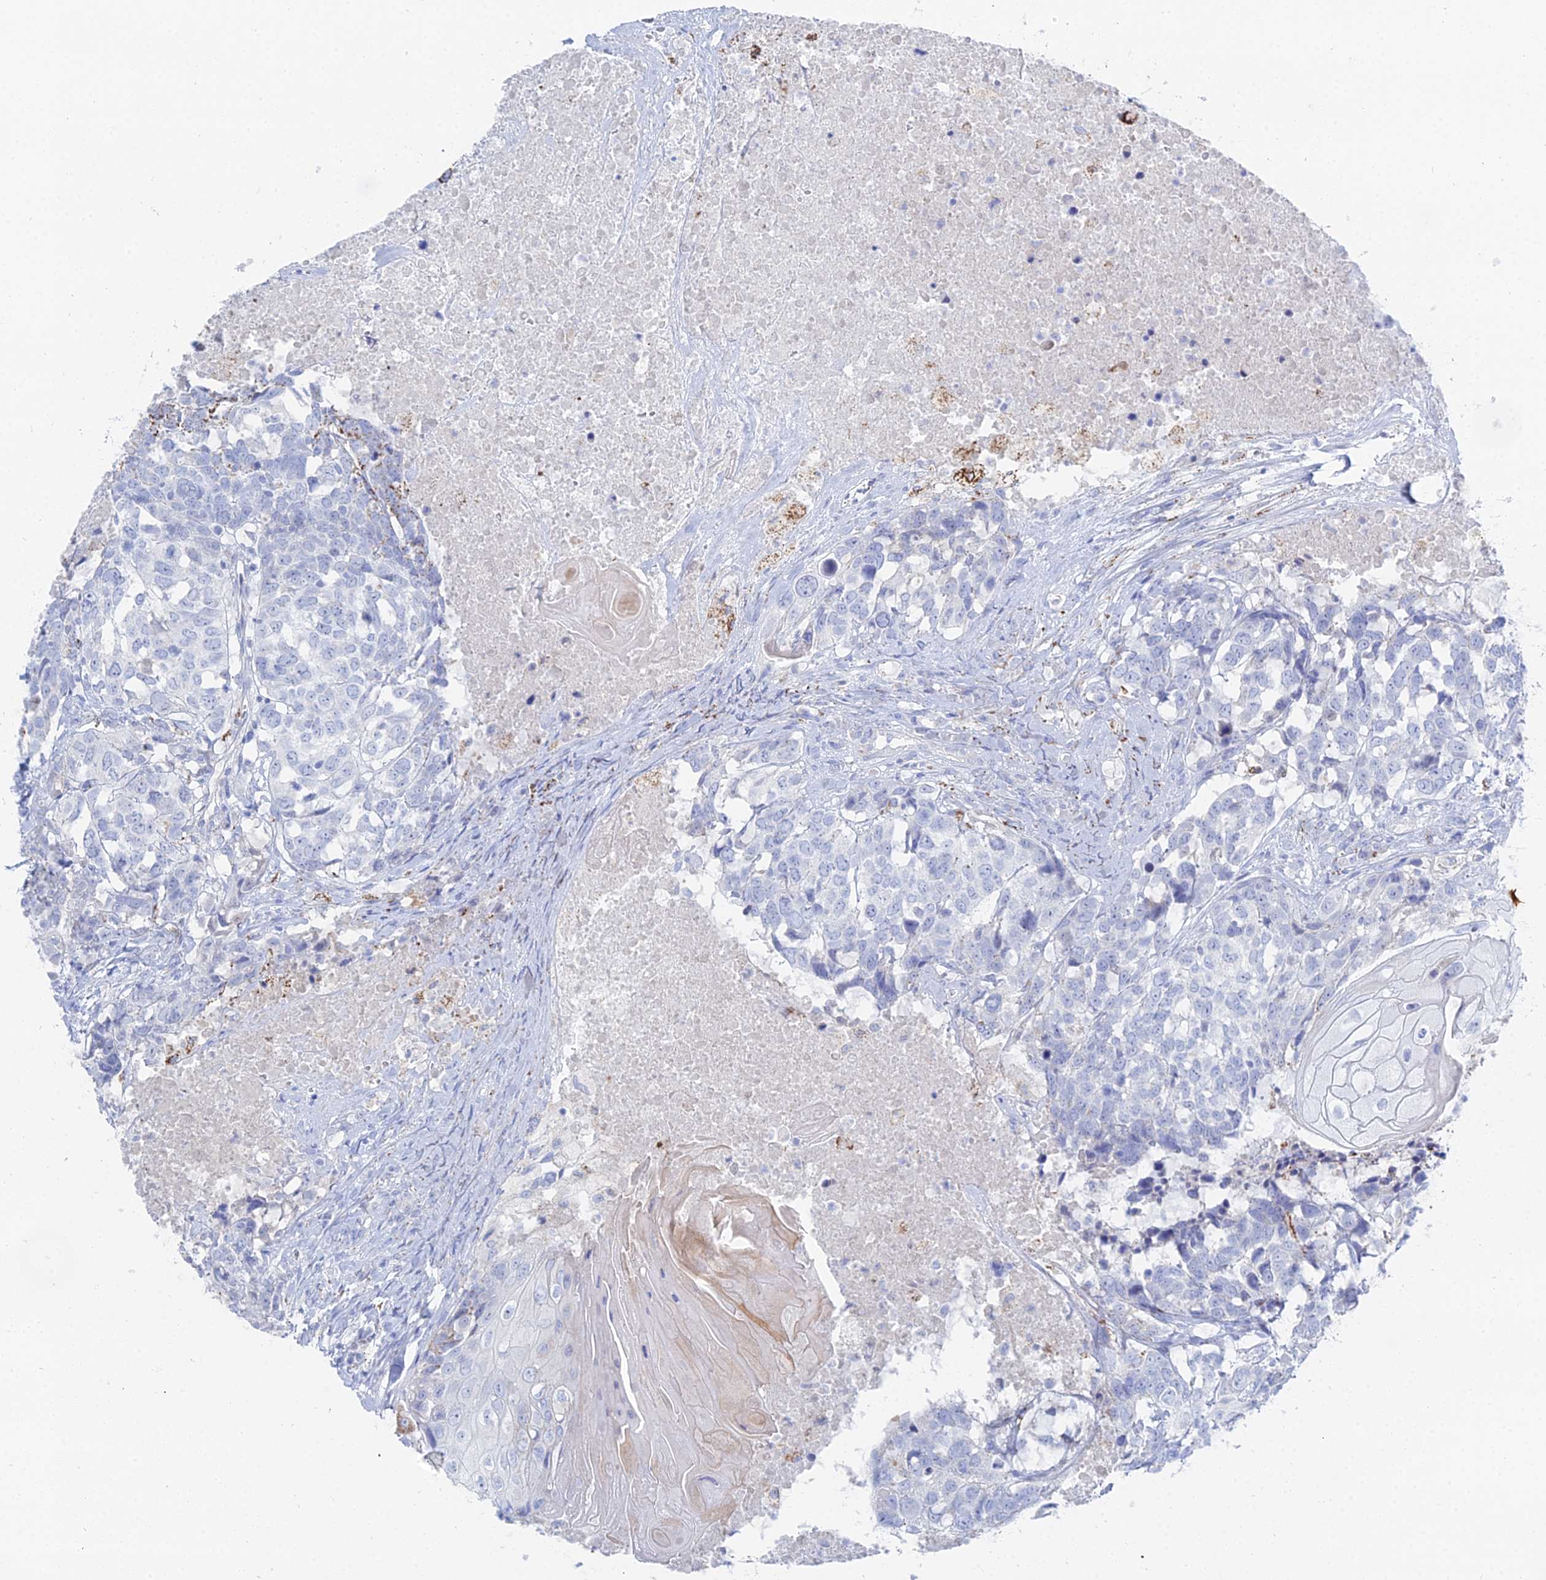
{"staining": {"intensity": "negative", "quantity": "none", "location": "none"}, "tissue": "head and neck cancer", "cell_type": "Tumor cells", "image_type": "cancer", "snomed": [{"axis": "morphology", "description": "Squamous cell carcinoma, NOS"}, {"axis": "topography", "description": "Head-Neck"}], "caption": "The image reveals no staining of tumor cells in squamous cell carcinoma (head and neck).", "gene": "DHX34", "patient": {"sex": "male", "age": 66}}